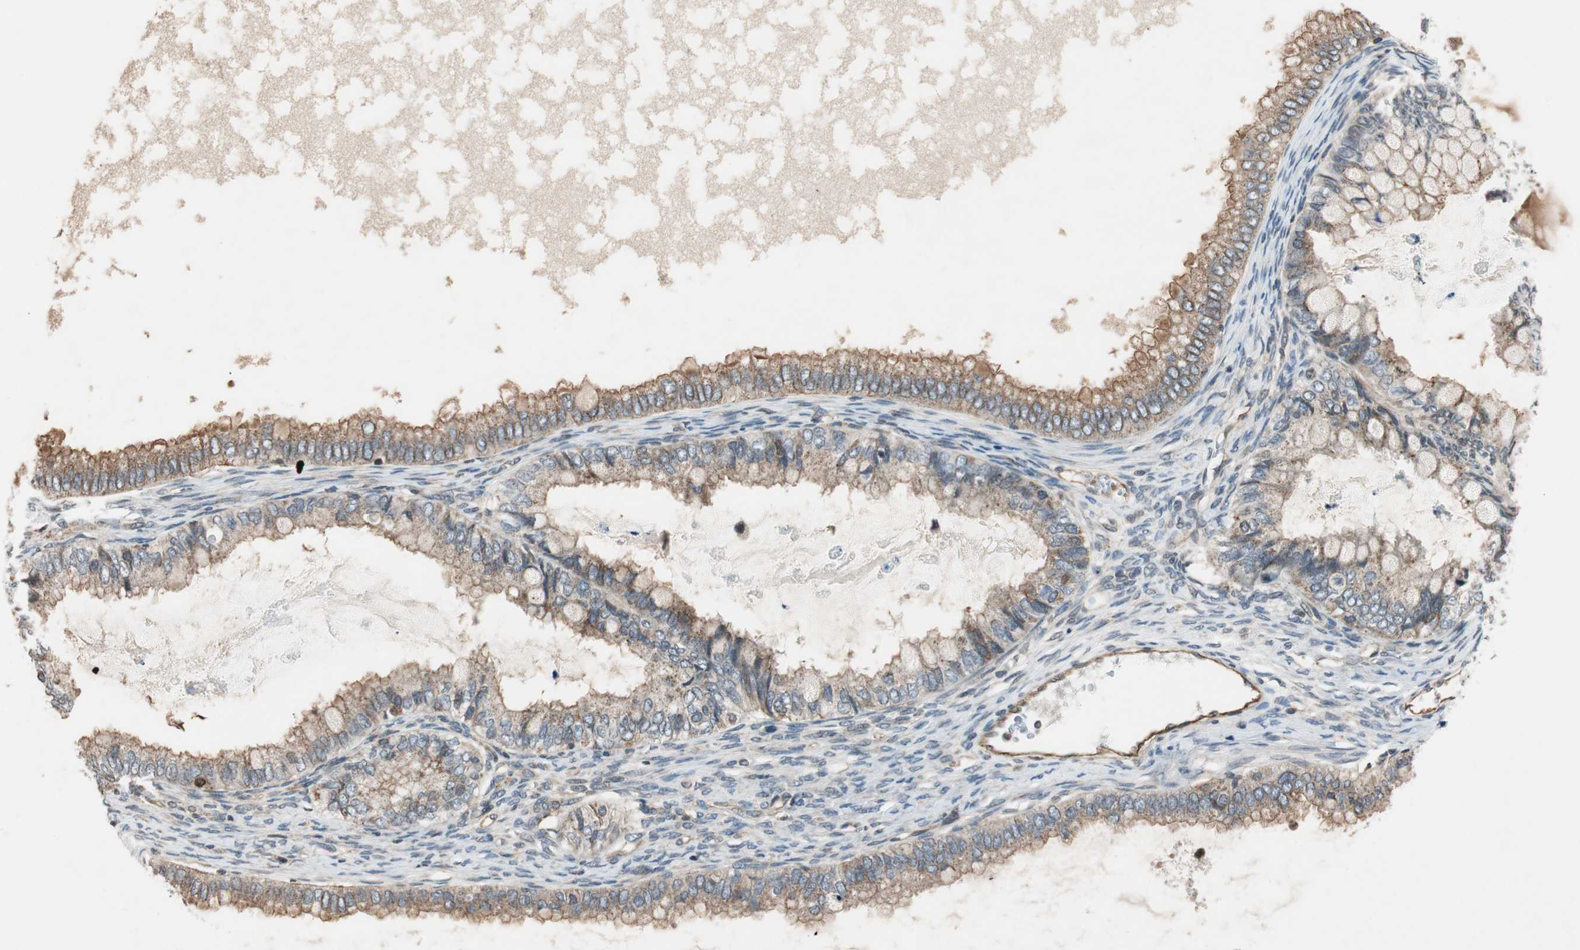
{"staining": {"intensity": "moderate", "quantity": ">75%", "location": "cytoplasmic/membranous"}, "tissue": "ovarian cancer", "cell_type": "Tumor cells", "image_type": "cancer", "snomed": [{"axis": "morphology", "description": "Cystadenocarcinoma, mucinous, NOS"}, {"axis": "topography", "description": "Ovary"}], "caption": "A brown stain labels moderate cytoplasmic/membranous staining of a protein in human ovarian cancer tumor cells.", "gene": "GCLM", "patient": {"sex": "female", "age": 80}}